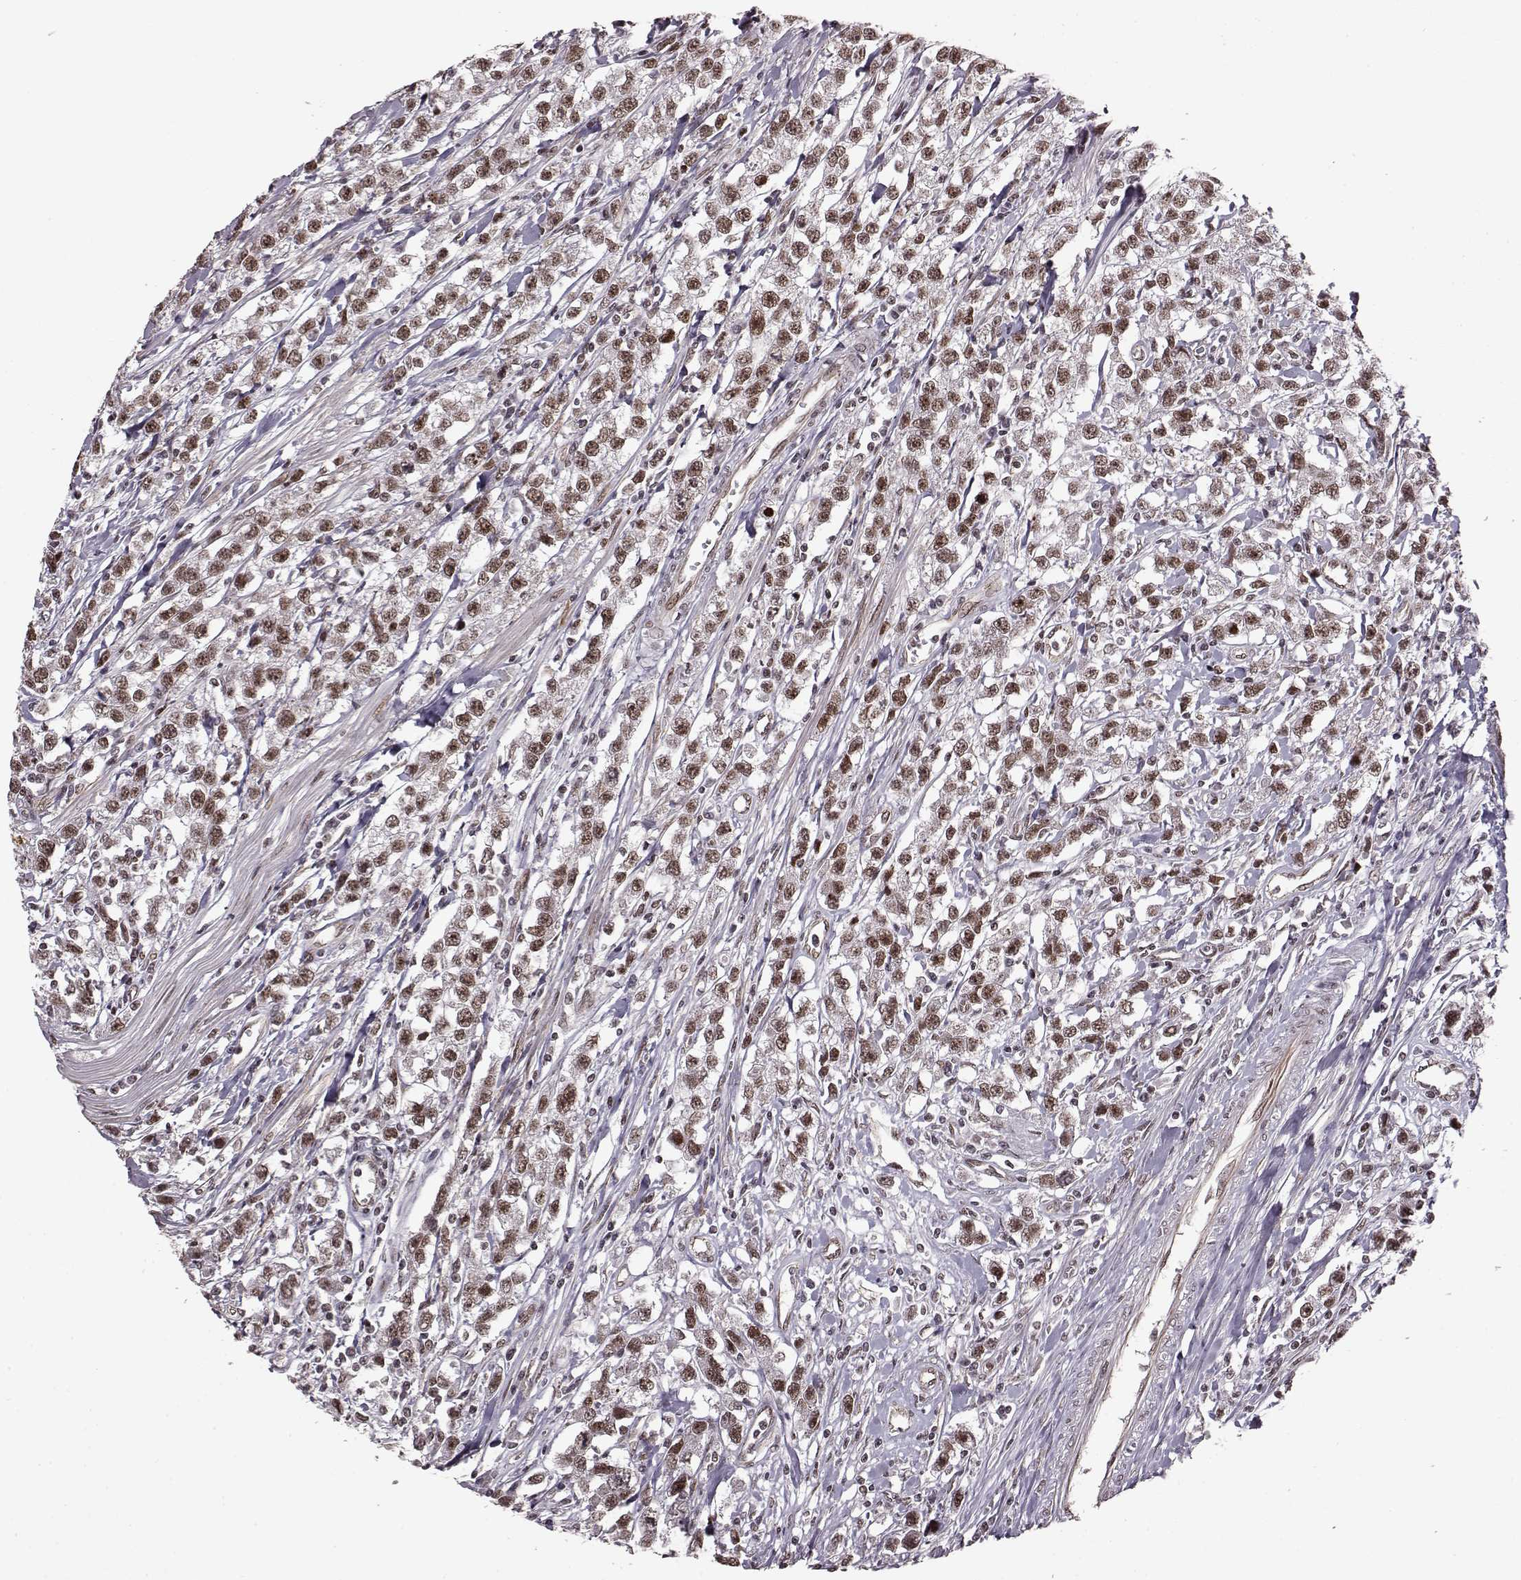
{"staining": {"intensity": "moderate", "quantity": ">75%", "location": "nuclear"}, "tissue": "testis cancer", "cell_type": "Tumor cells", "image_type": "cancer", "snomed": [{"axis": "morphology", "description": "Seminoma, NOS"}, {"axis": "topography", "description": "Testis"}], "caption": "Protein analysis of testis seminoma tissue exhibits moderate nuclear staining in approximately >75% of tumor cells.", "gene": "RRAGD", "patient": {"sex": "male", "age": 59}}